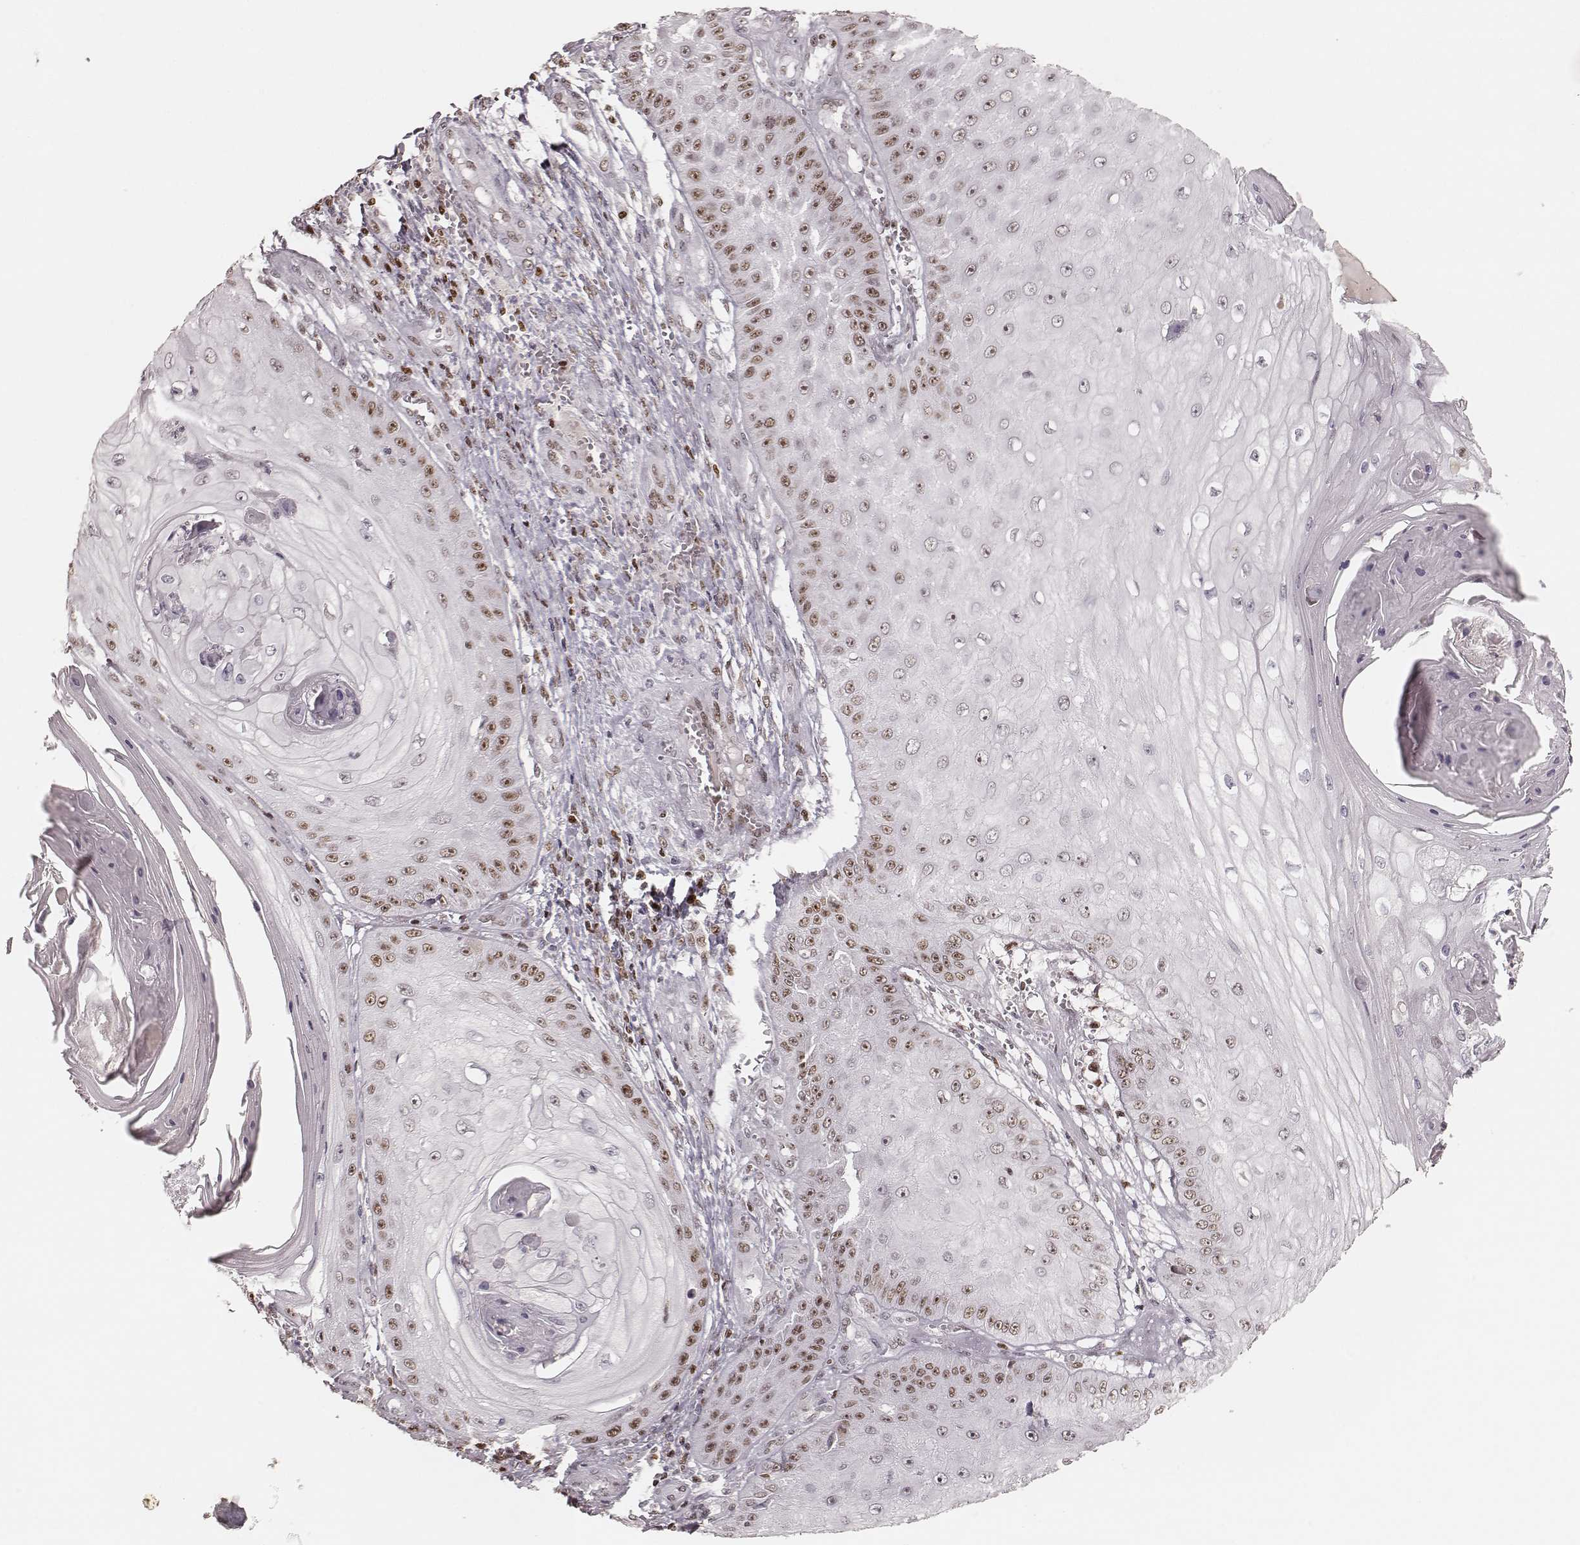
{"staining": {"intensity": "moderate", "quantity": ">75%", "location": "nuclear"}, "tissue": "skin cancer", "cell_type": "Tumor cells", "image_type": "cancer", "snomed": [{"axis": "morphology", "description": "Squamous cell carcinoma, NOS"}, {"axis": "topography", "description": "Skin"}], "caption": "Skin cancer was stained to show a protein in brown. There is medium levels of moderate nuclear expression in about >75% of tumor cells.", "gene": "PARP1", "patient": {"sex": "male", "age": 70}}